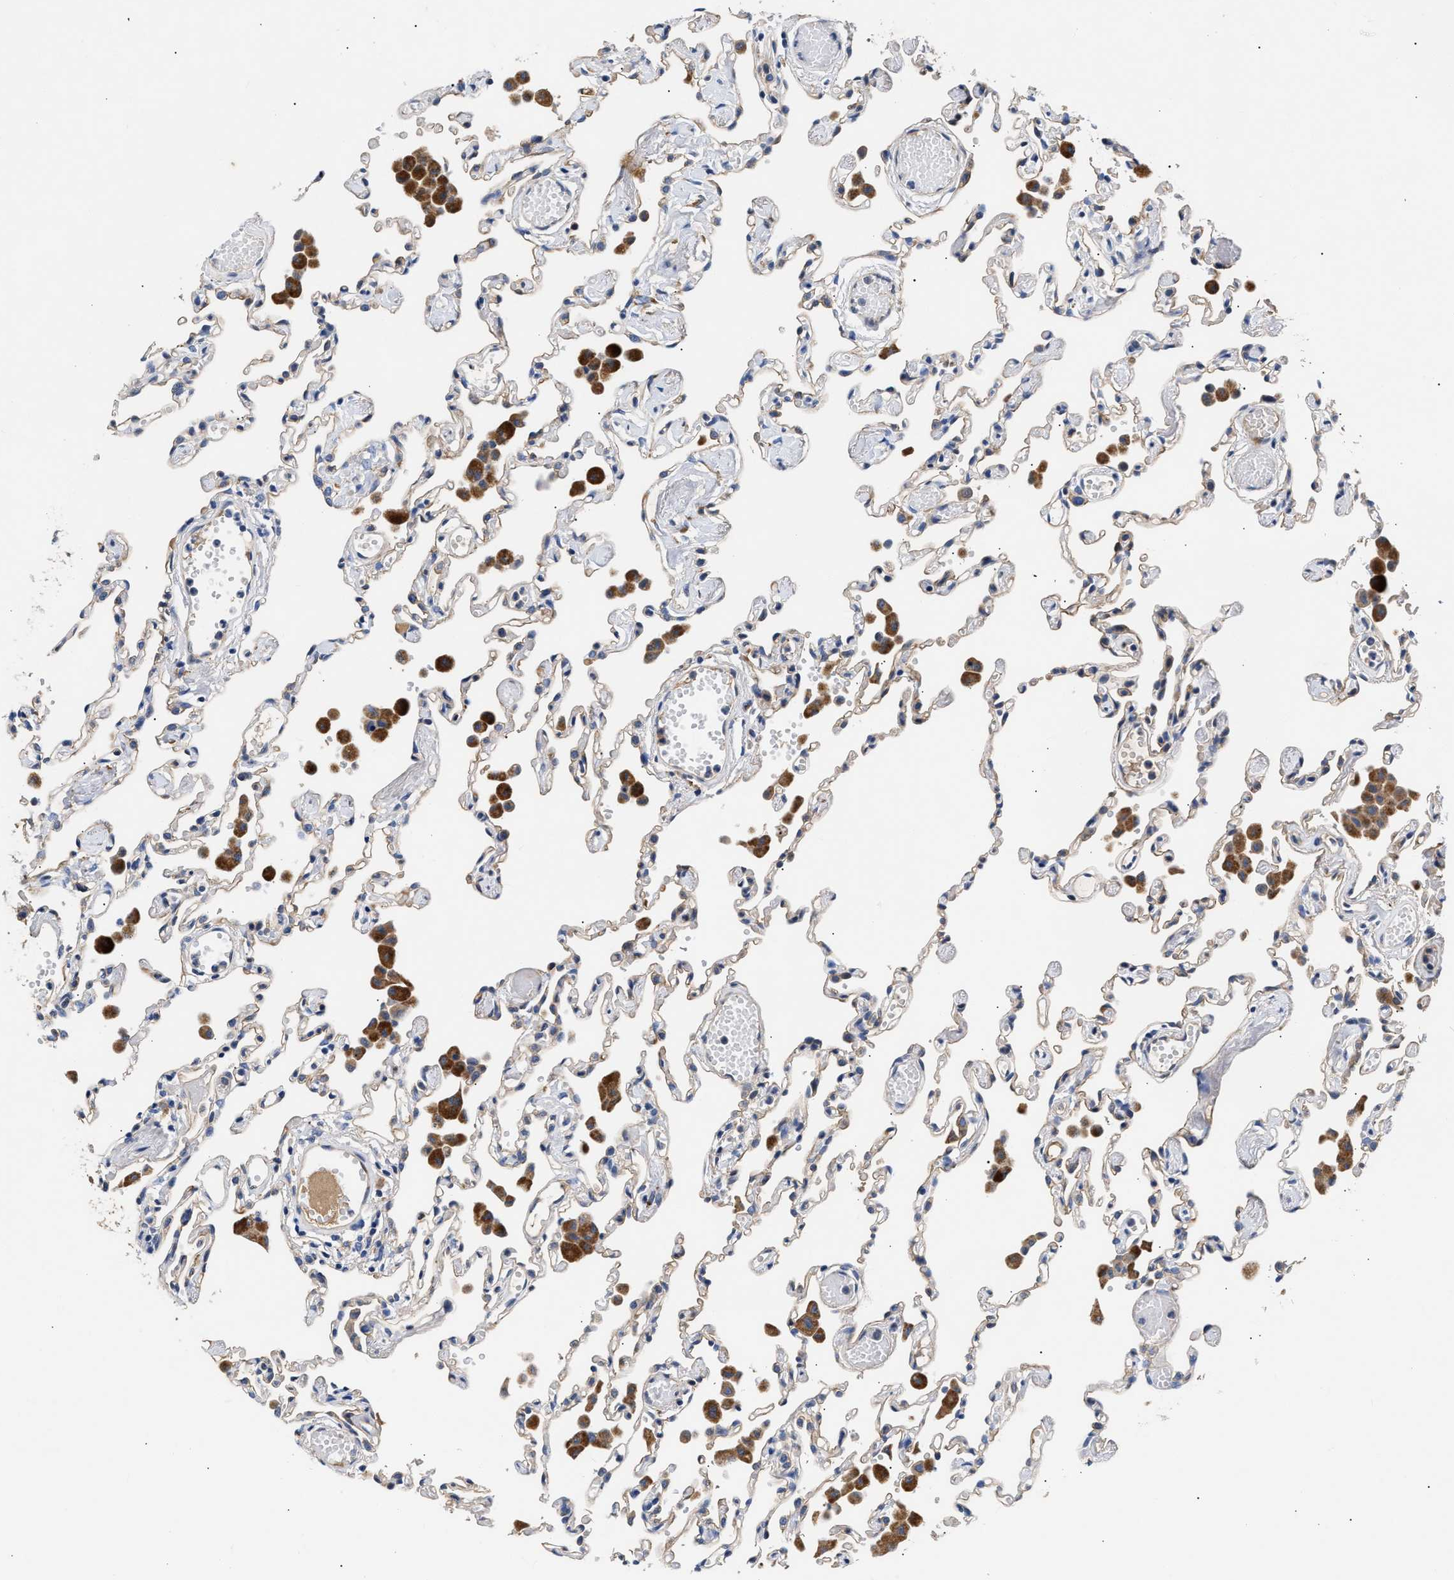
{"staining": {"intensity": "weak", "quantity": "<25%", "location": "cytoplasmic/membranous"}, "tissue": "lung", "cell_type": "Alveolar cells", "image_type": "normal", "snomed": [{"axis": "morphology", "description": "Normal tissue, NOS"}, {"axis": "topography", "description": "Bronchus"}, {"axis": "topography", "description": "Lung"}], "caption": "An image of human lung is negative for staining in alveolar cells. (Brightfield microscopy of DAB (3,3'-diaminobenzidine) immunohistochemistry (IHC) at high magnification).", "gene": "CCDC146", "patient": {"sex": "female", "age": 49}}